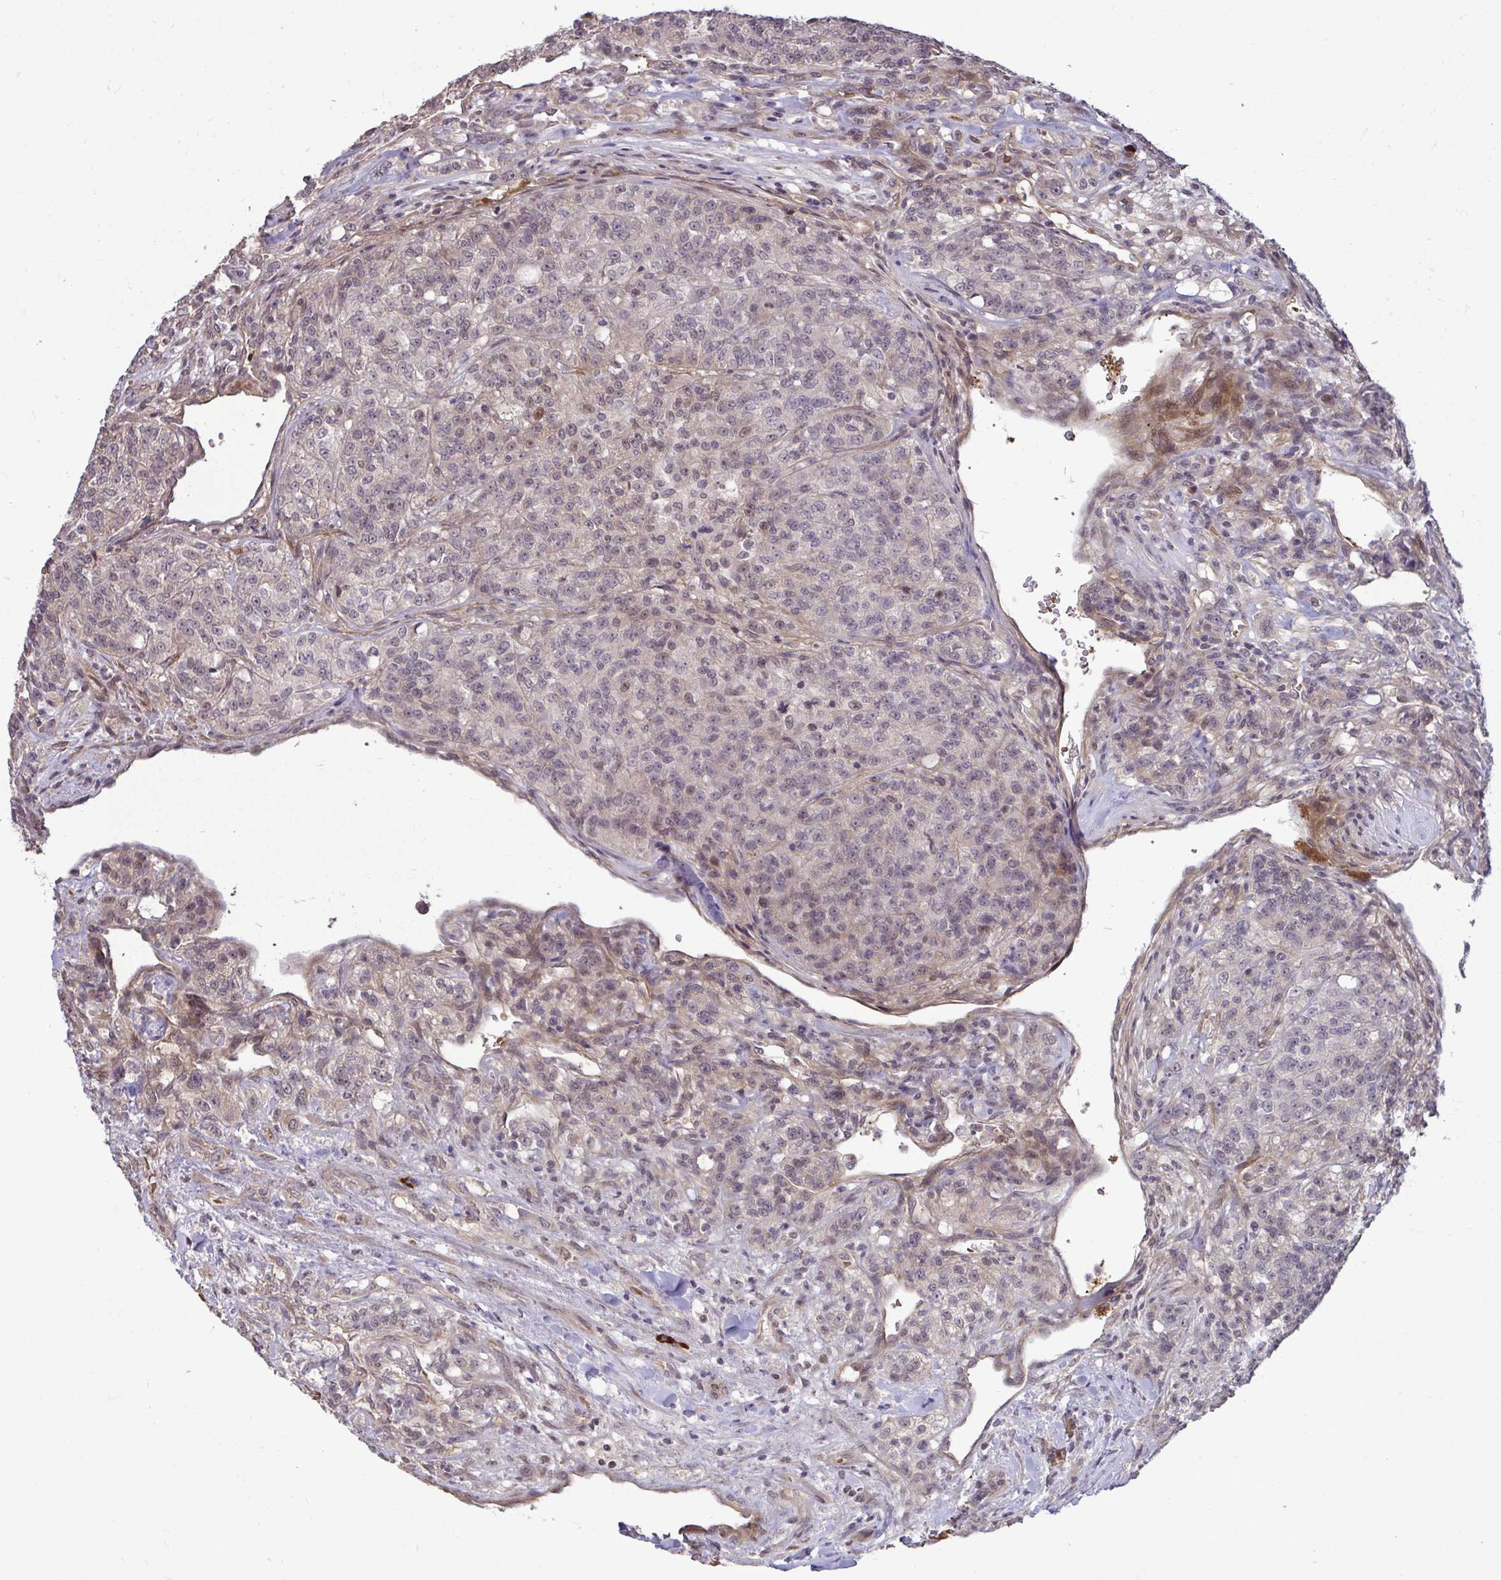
{"staining": {"intensity": "weak", "quantity": "<25%", "location": "nuclear"}, "tissue": "renal cancer", "cell_type": "Tumor cells", "image_type": "cancer", "snomed": [{"axis": "morphology", "description": "Adenocarcinoma, NOS"}, {"axis": "topography", "description": "Kidney"}], "caption": "This is a micrograph of IHC staining of adenocarcinoma (renal), which shows no staining in tumor cells. (Brightfield microscopy of DAB IHC at high magnification).", "gene": "ZSCAN9", "patient": {"sex": "female", "age": 63}}